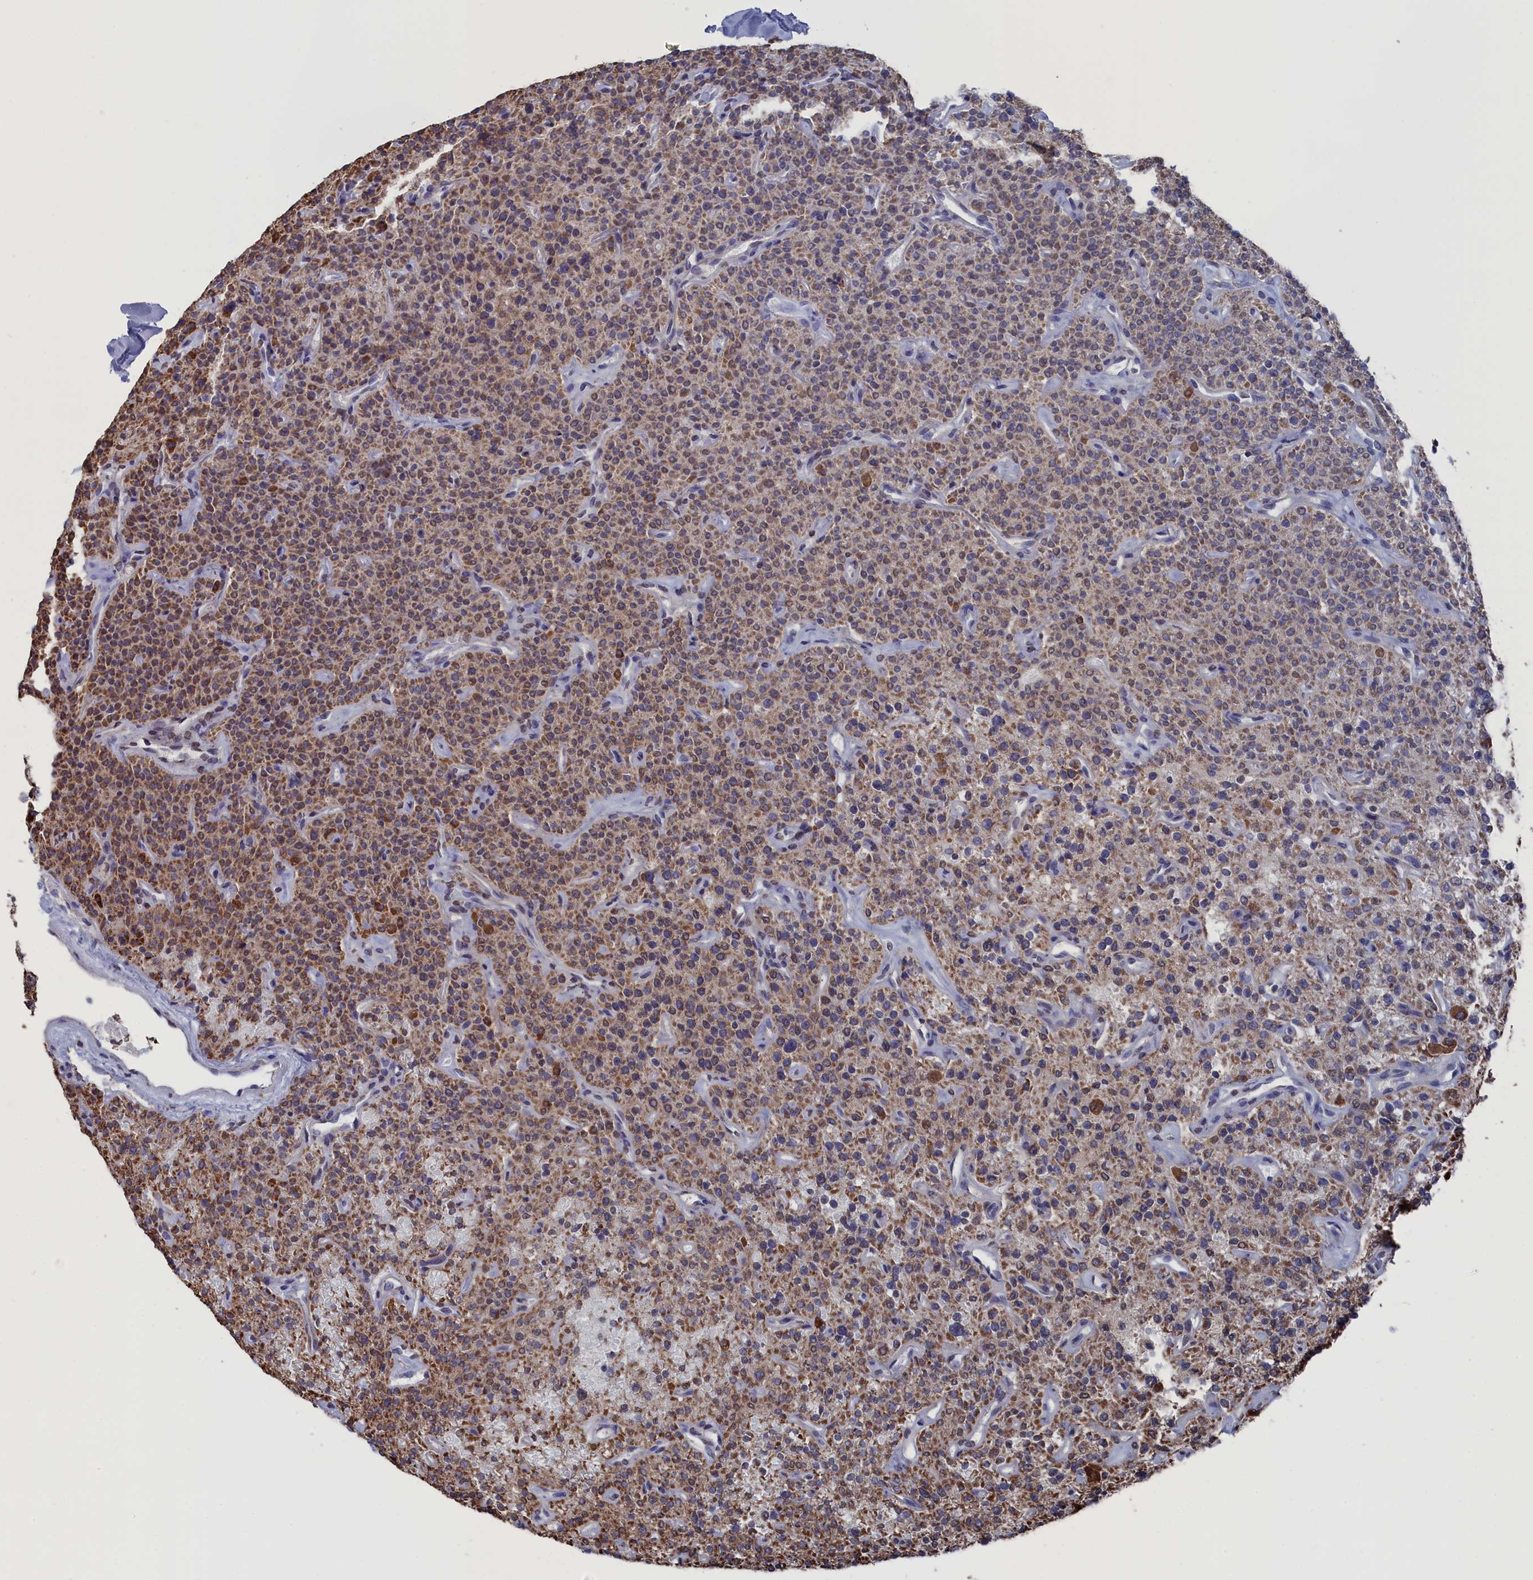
{"staining": {"intensity": "moderate", "quantity": ">75%", "location": "cytoplasmic/membranous"}, "tissue": "parathyroid gland", "cell_type": "Glandular cells", "image_type": "normal", "snomed": [{"axis": "morphology", "description": "Normal tissue, NOS"}, {"axis": "topography", "description": "Parathyroid gland"}], "caption": "Immunohistochemistry (IHC) (DAB) staining of unremarkable human parathyroid gland shows moderate cytoplasmic/membranous protein expression in about >75% of glandular cells.", "gene": "SMG9", "patient": {"sex": "male", "age": 46}}